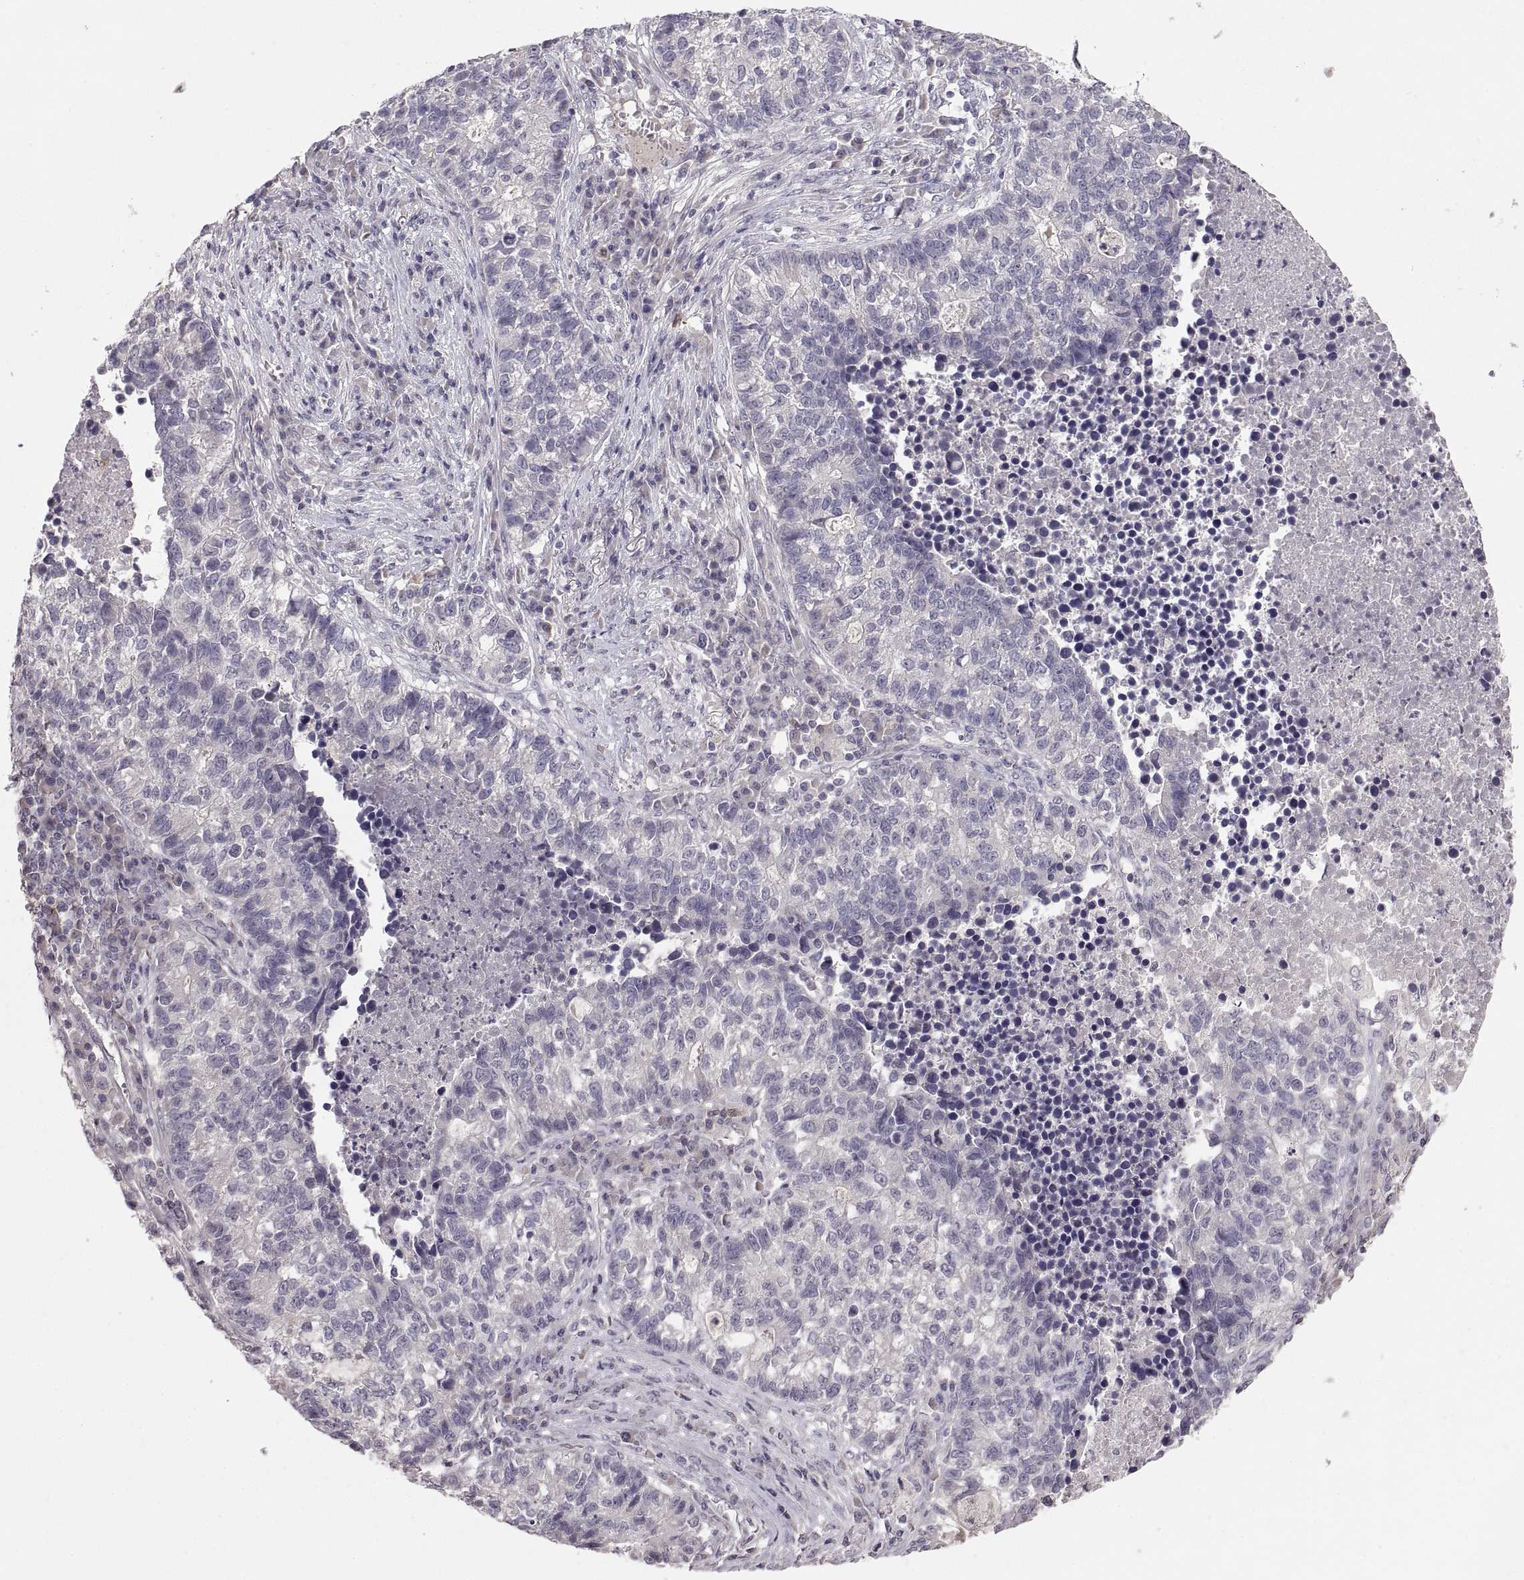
{"staining": {"intensity": "negative", "quantity": "none", "location": "none"}, "tissue": "lung cancer", "cell_type": "Tumor cells", "image_type": "cancer", "snomed": [{"axis": "morphology", "description": "Adenocarcinoma, NOS"}, {"axis": "topography", "description": "Lung"}], "caption": "A high-resolution image shows immunohistochemistry staining of lung adenocarcinoma, which reveals no significant expression in tumor cells.", "gene": "PAX2", "patient": {"sex": "male", "age": 57}}